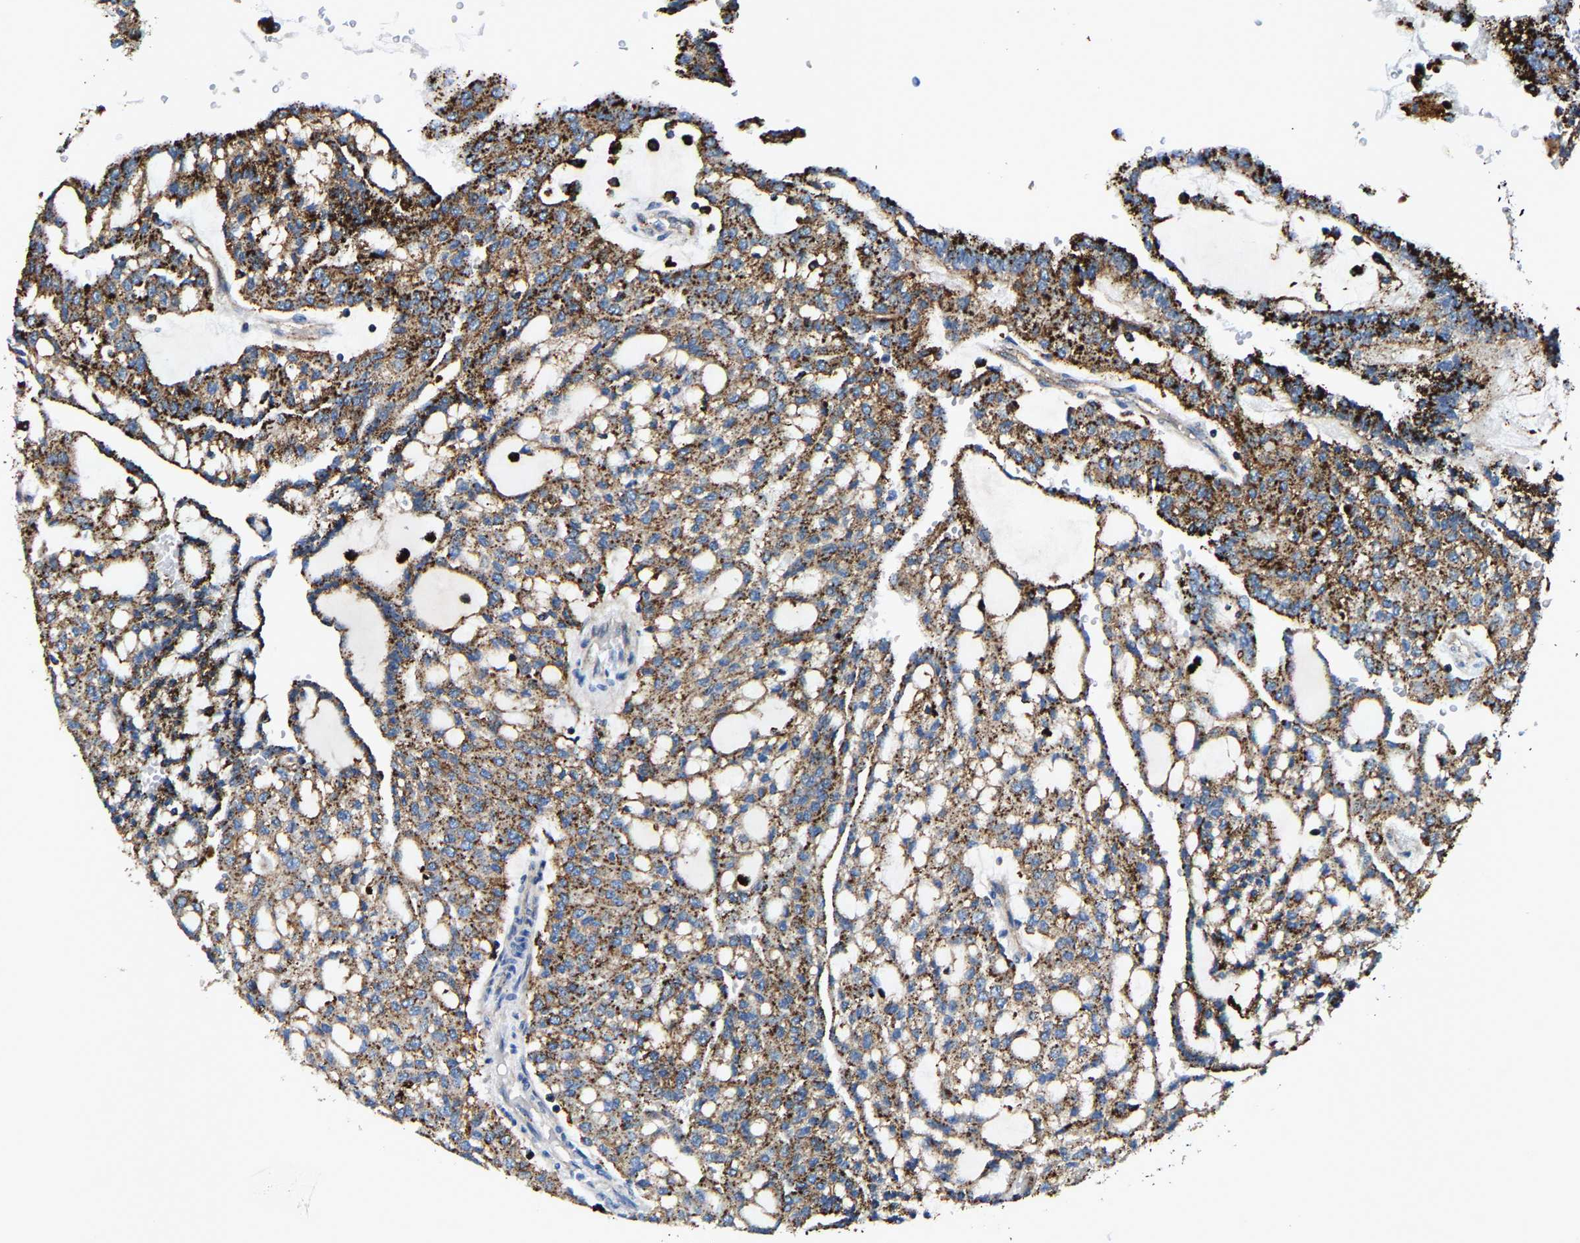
{"staining": {"intensity": "moderate", "quantity": ">75%", "location": "cytoplasmic/membranous"}, "tissue": "renal cancer", "cell_type": "Tumor cells", "image_type": "cancer", "snomed": [{"axis": "morphology", "description": "Adenocarcinoma, NOS"}, {"axis": "topography", "description": "Kidney"}], "caption": "Adenocarcinoma (renal) tissue reveals moderate cytoplasmic/membranous staining in approximately >75% of tumor cells, visualized by immunohistochemistry.", "gene": "DPP7", "patient": {"sex": "male", "age": 63}}